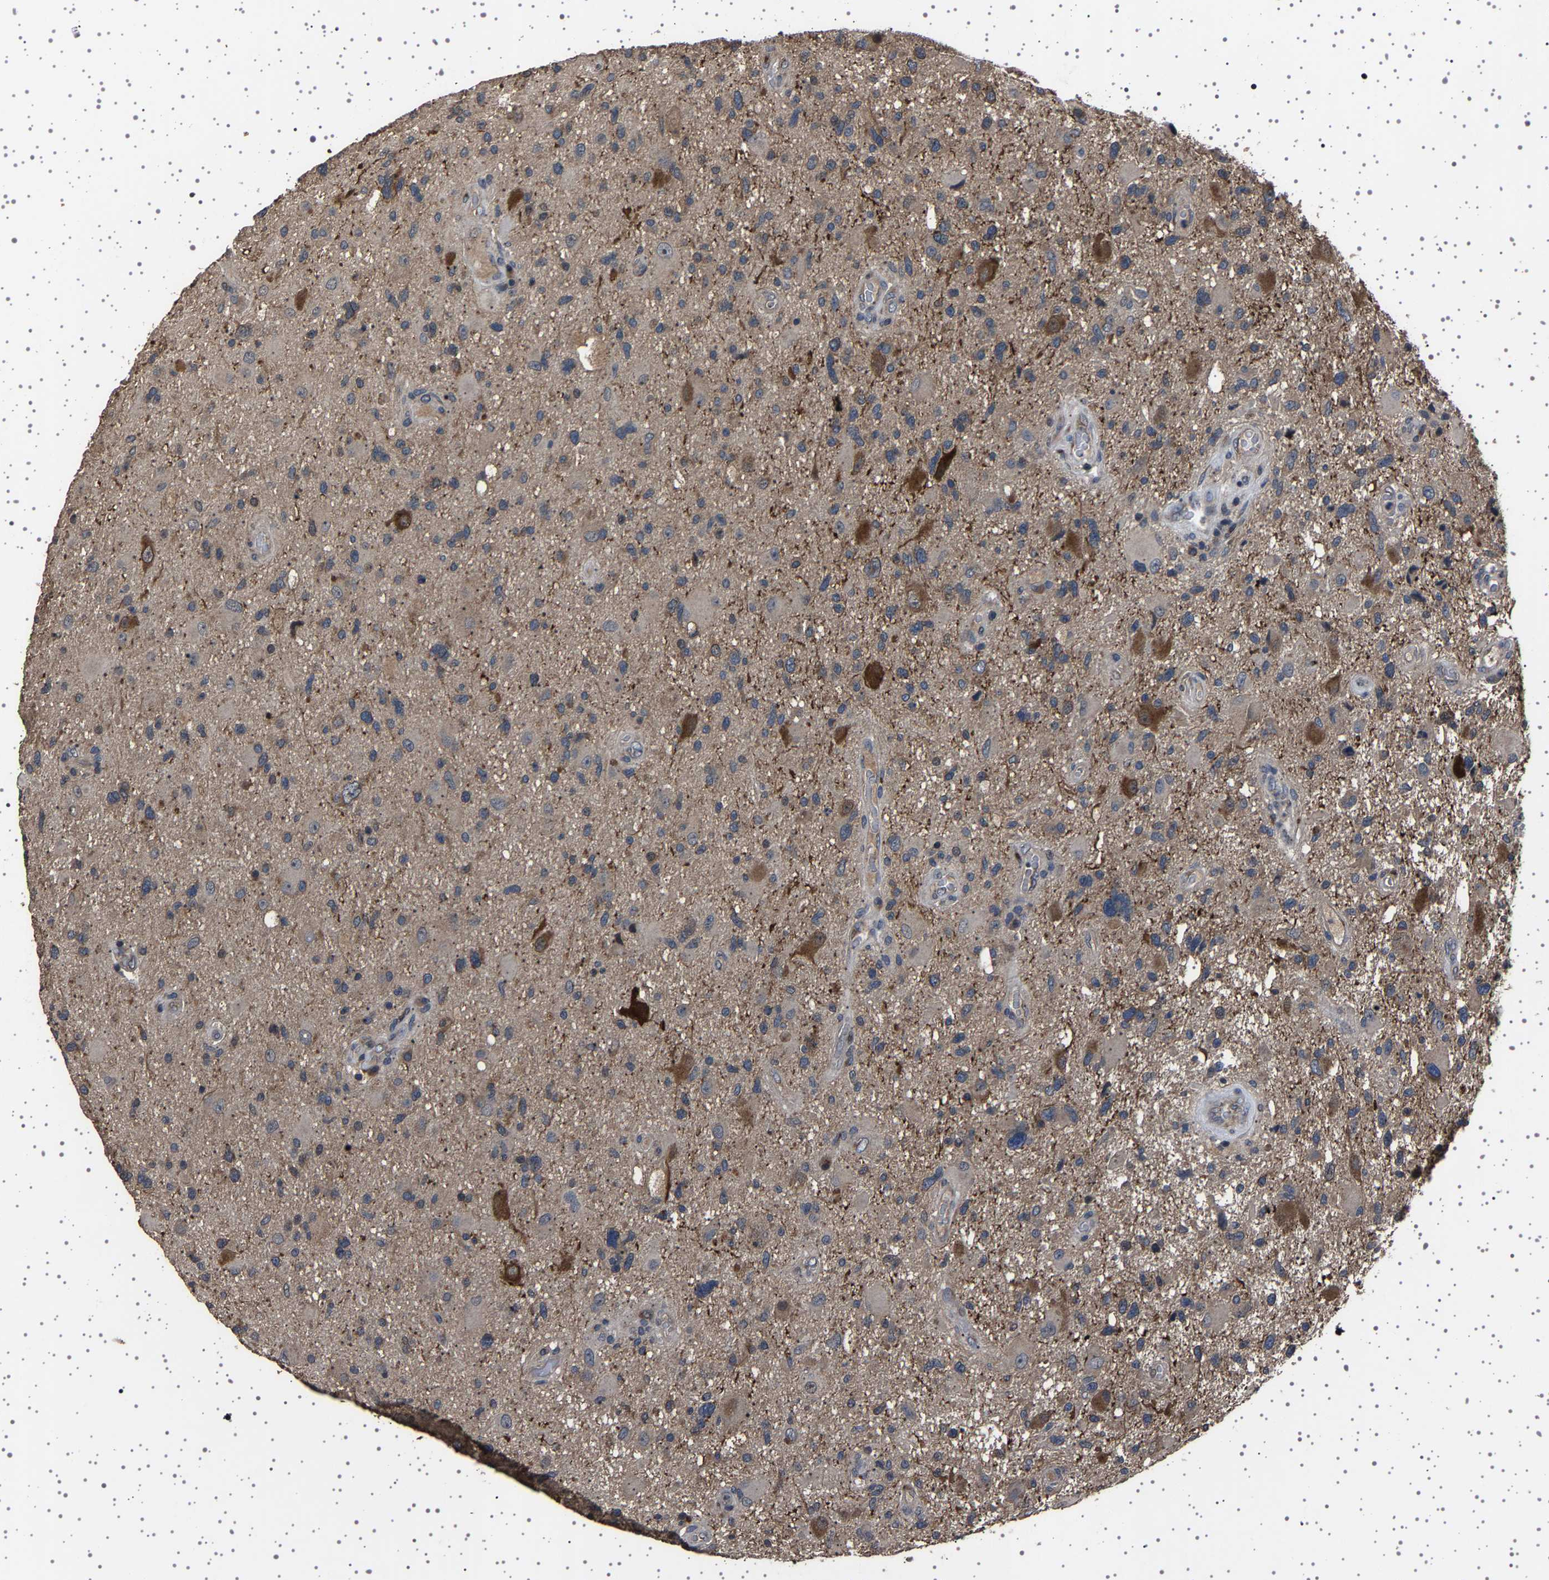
{"staining": {"intensity": "moderate", "quantity": "<25%", "location": "cytoplasmic/membranous"}, "tissue": "glioma", "cell_type": "Tumor cells", "image_type": "cancer", "snomed": [{"axis": "morphology", "description": "Glioma, malignant, High grade"}, {"axis": "topography", "description": "Brain"}], "caption": "A brown stain labels moderate cytoplasmic/membranous staining of a protein in human glioma tumor cells.", "gene": "NCKAP1", "patient": {"sex": "male", "age": 33}}